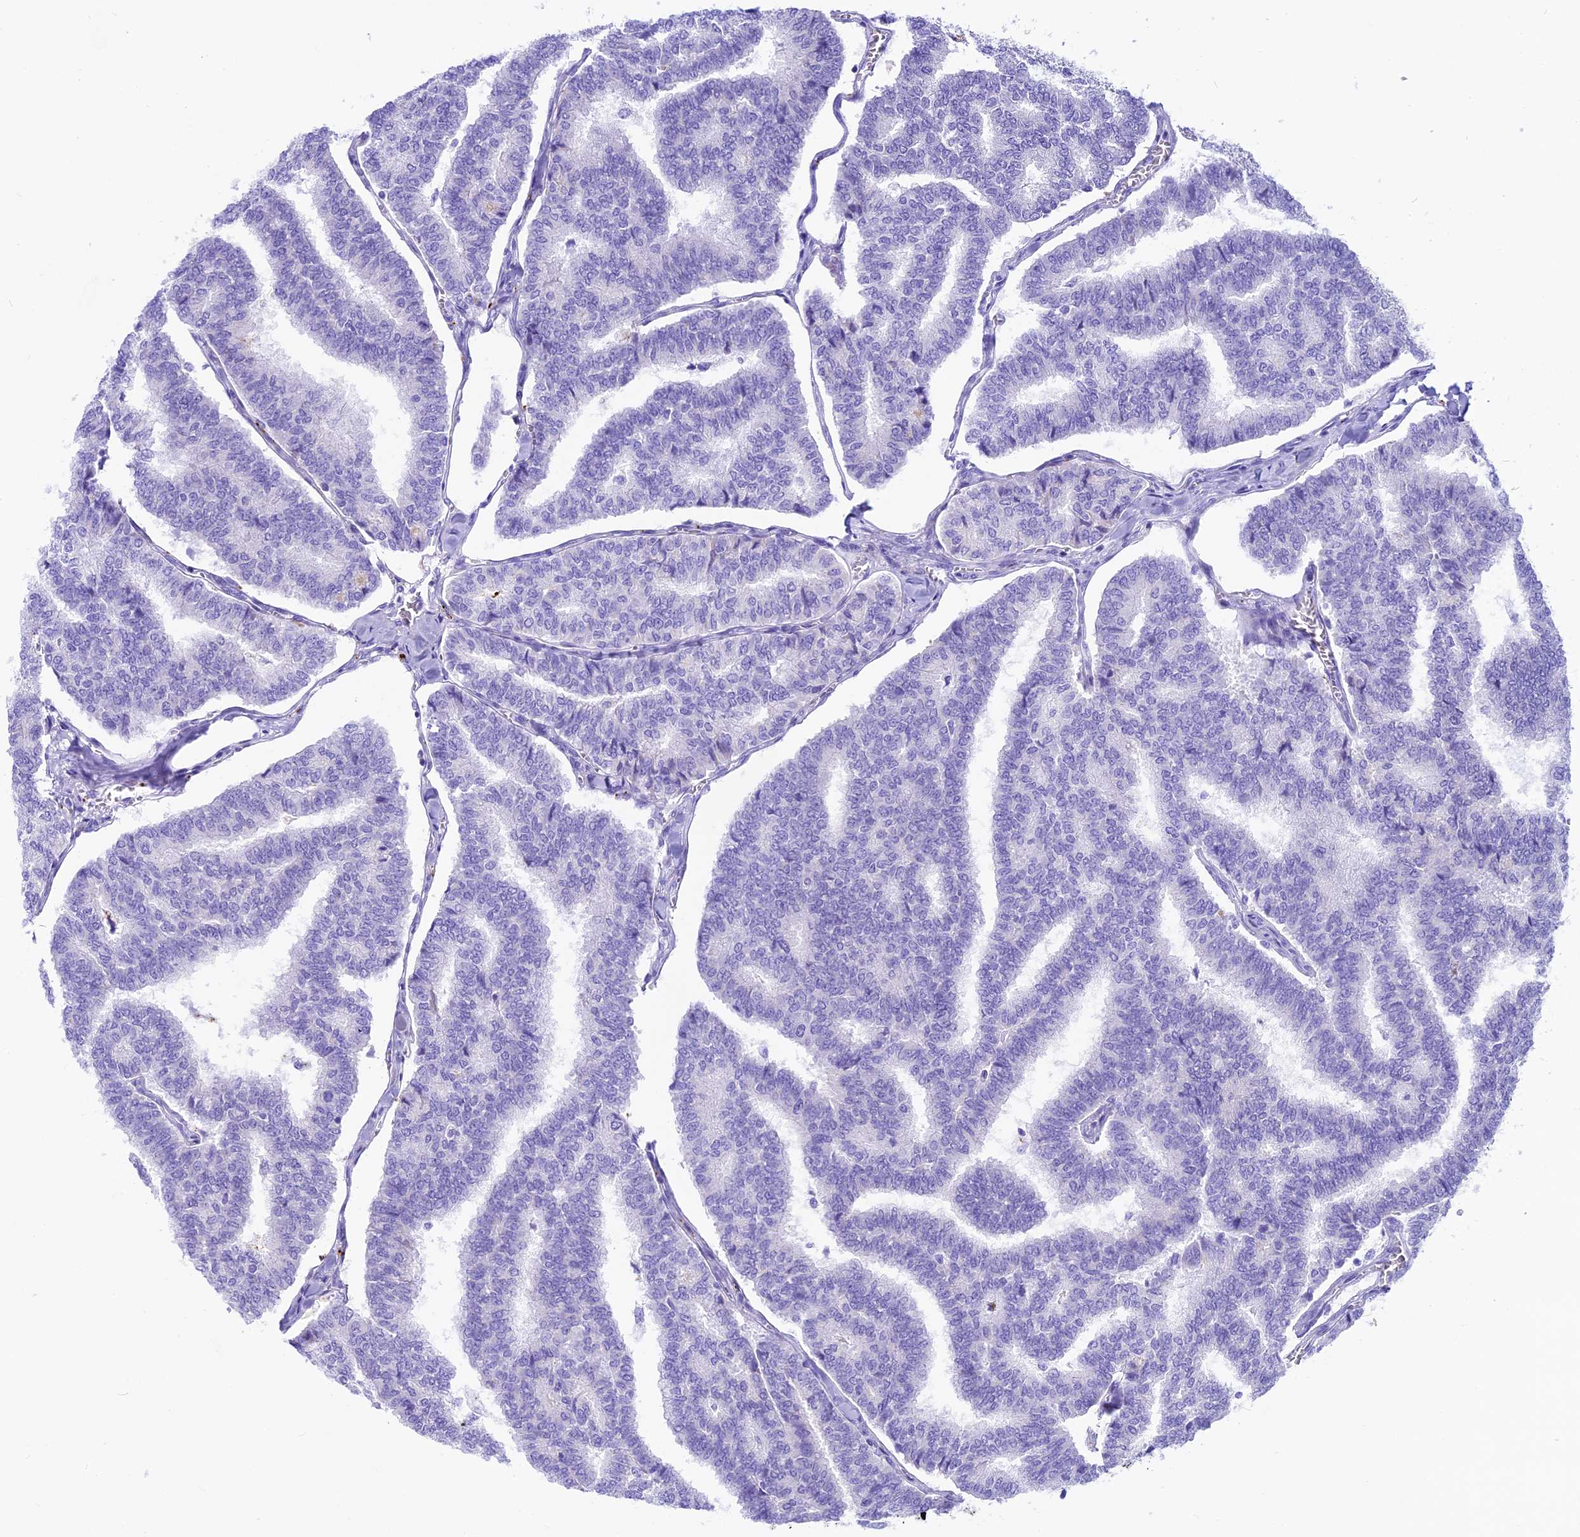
{"staining": {"intensity": "negative", "quantity": "none", "location": "none"}, "tissue": "thyroid cancer", "cell_type": "Tumor cells", "image_type": "cancer", "snomed": [{"axis": "morphology", "description": "Papillary adenocarcinoma, NOS"}, {"axis": "topography", "description": "Thyroid gland"}], "caption": "DAB (3,3'-diaminobenzidine) immunohistochemical staining of thyroid papillary adenocarcinoma demonstrates no significant expression in tumor cells.", "gene": "THRSP", "patient": {"sex": "female", "age": 35}}